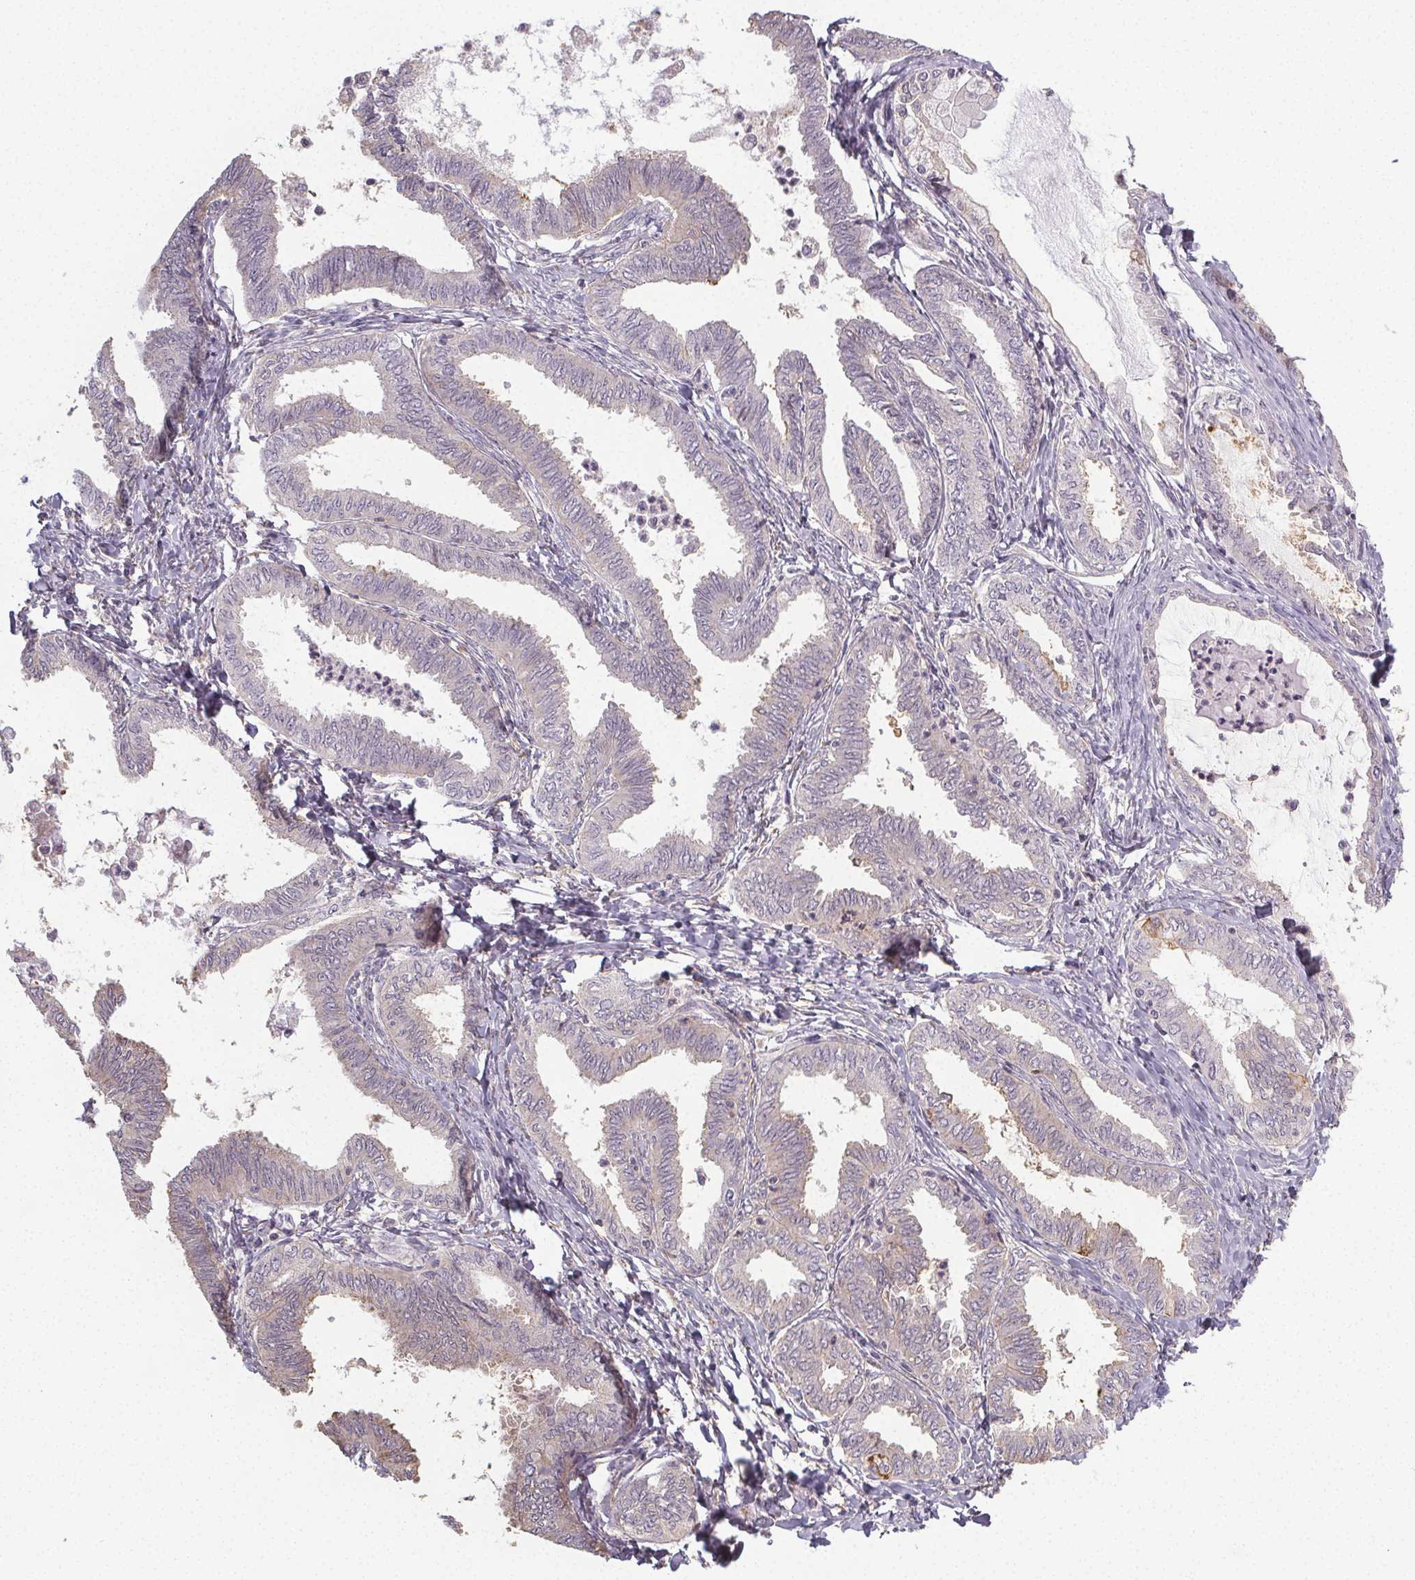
{"staining": {"intensity": "negative", "quantity": "none", "location": "none"}, "tissue": "ovarian cancer", "cell_type": "Tumor cells", "image_type": "cancer", "snomed": [{"axis": "morphology", "description": "Carcinoma, endometroid"}, {"axis": "topography", "description": "Ovary"}], "caption": "High magnification brightfield microscopy of endometroid carcinoma (ovarian) stained with DAB (3,3'-diaminobenzidine) (brown) and counterstained with hematoxylin (blue): tumor cells show no significant expression.", "gene": "SLC26A2", "patient": {"sex": "female", "age": 70}}